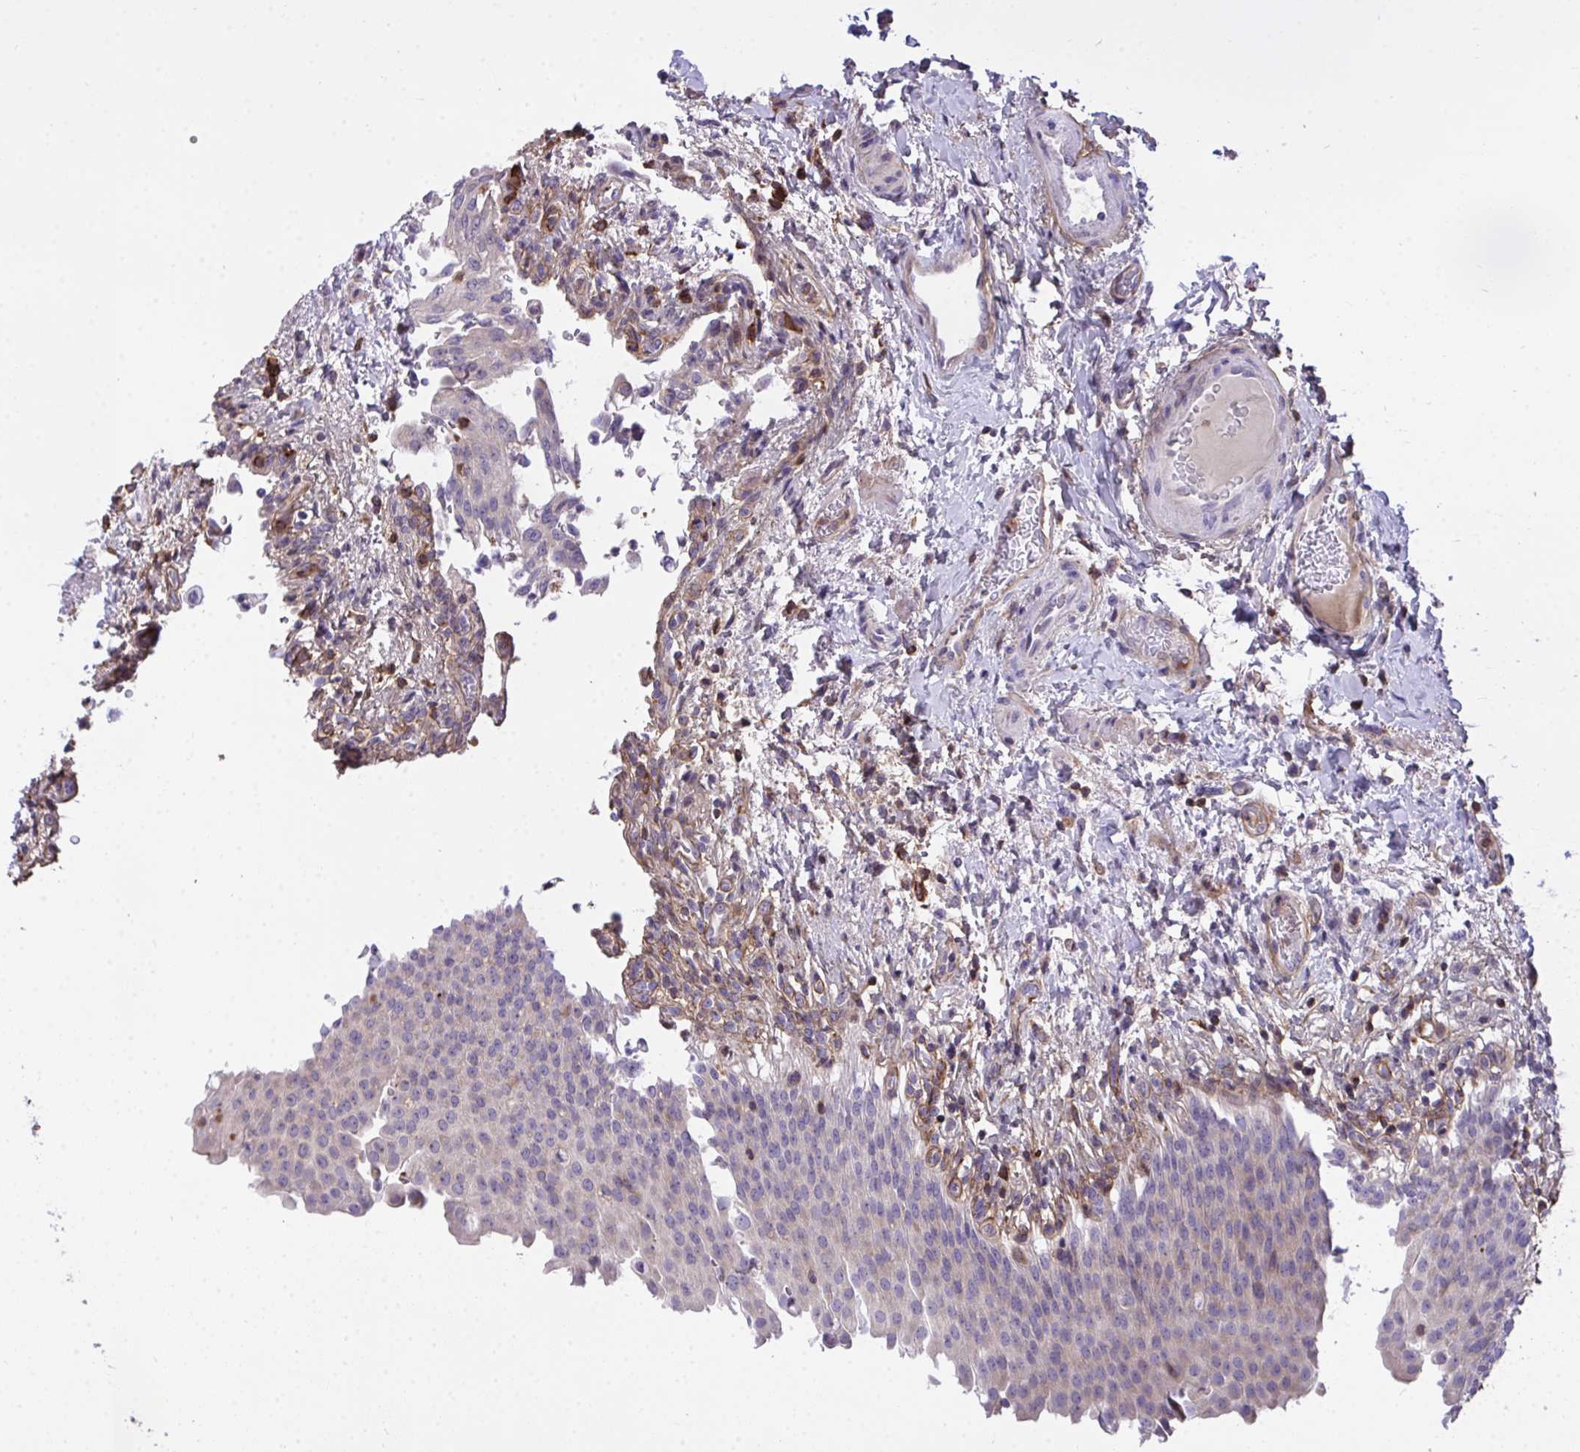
{"staining": {"intensity": "weak", "quantity": "<25%", "location": "cytoplasmic/membranous"}, "tissue": "urinary bladder", "cell_type": "Urothelial cells", "image_type": "normal", "snomed": [{"axis": "morphology", "description": "Normal tissue, NOS"}, {"axis": "topography", "description": "Urinary bladder"}, {"axis": "topography", "description": "Peripheral nerve tissue"}], "caption": "Immunohistochemical staining of unremarkable urinary bladder shows no significant positivity in urothelial cells.", "gene": "AP5M1", "patient": {"sex": "female", "age": 60}}